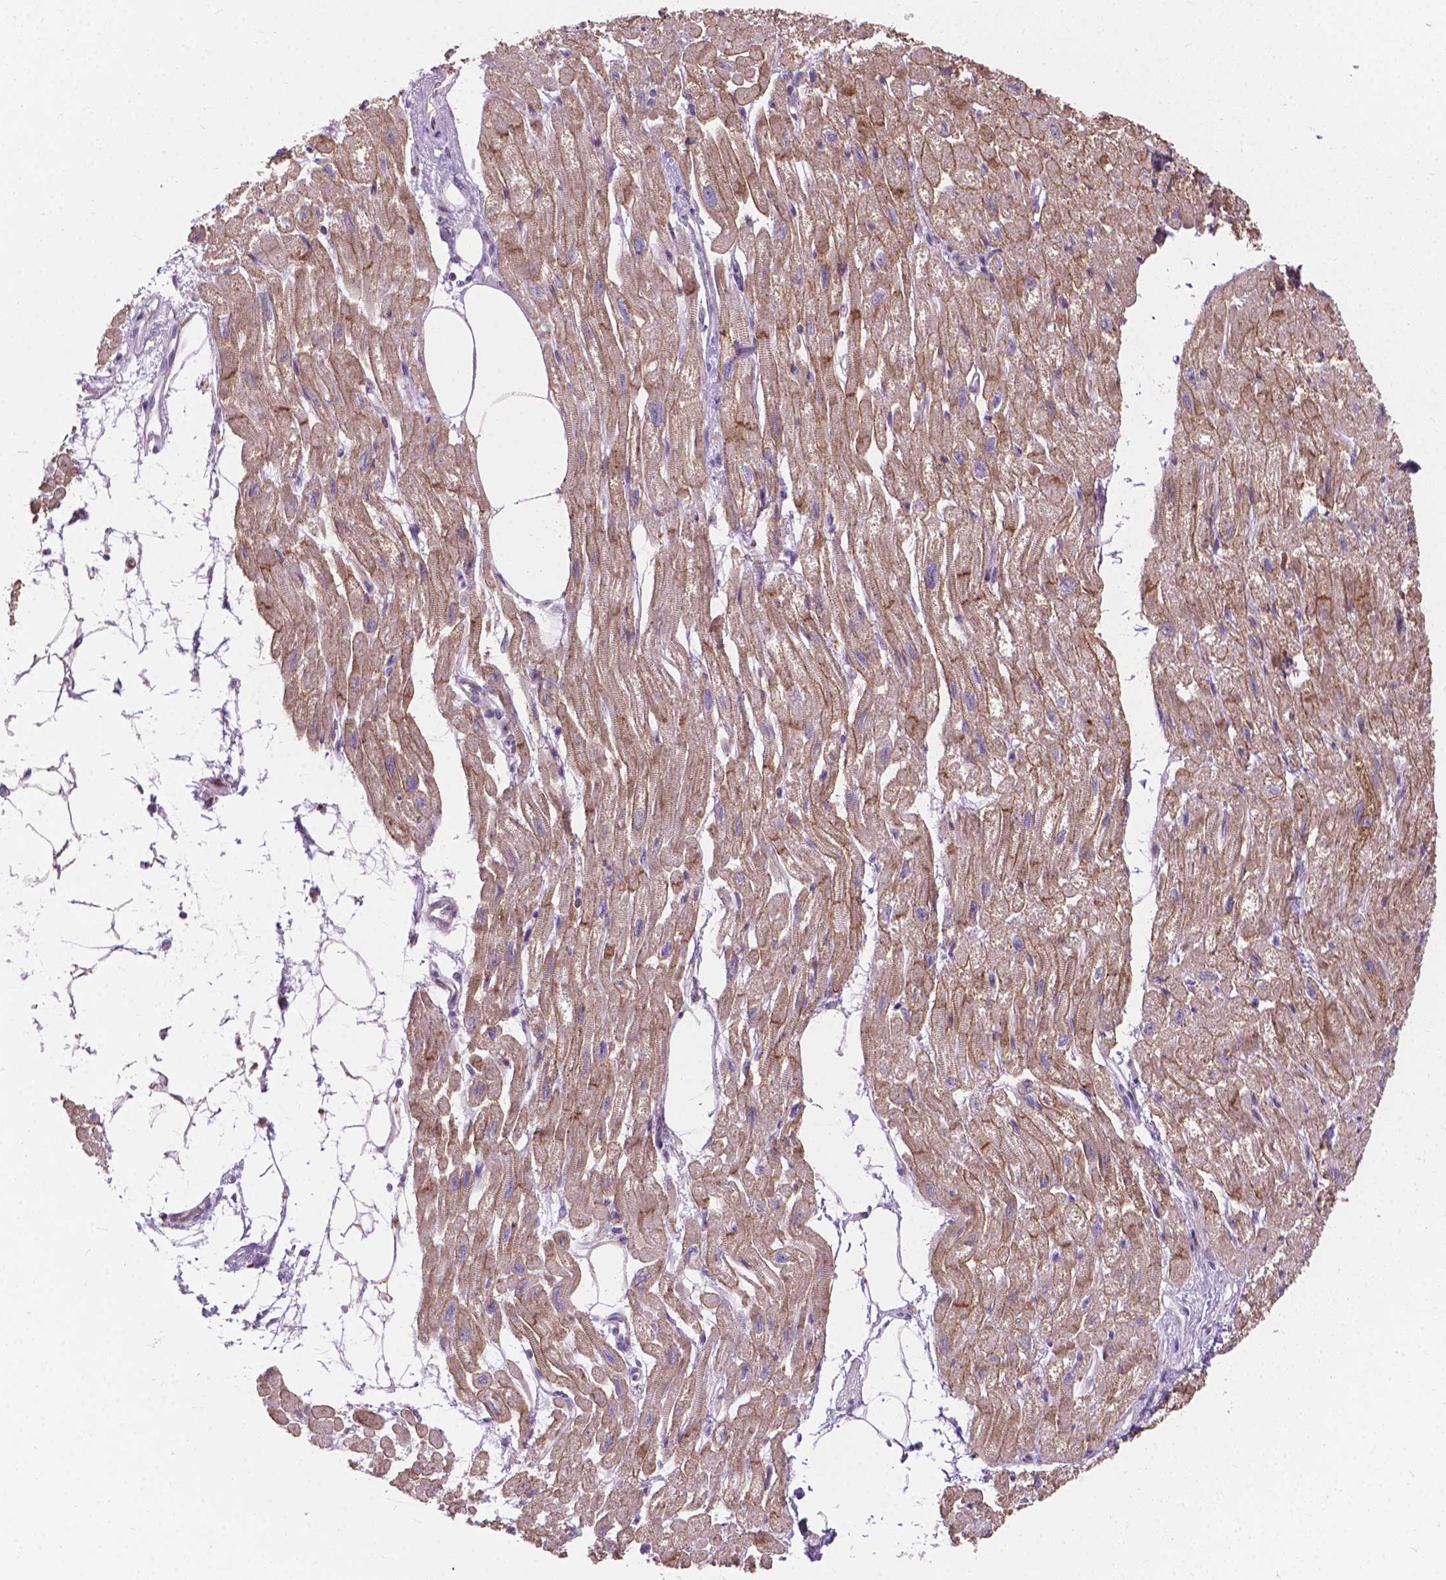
{"staining": {"intensity": "moderate", "quantity": "<25%", "location": "cytoplasmic/membranous"}, "tissue": "heart muscle", "cell_type": "Cardiomyocytes", "image_type": "normal", "snomed": [{"axis": "morphology", "description": "Normal tissue, NOS"}, {"axis": "topography", "description": "Heart"}], "caption": "Immunohistochemical staining of unremarkable human heart muscle demonstrates moderate cytoplasmic/membranous protein staining in about <25% of cardiomyocytes.", "gene": "MYH14", "patient": {"sex": "female", "age": 62}}